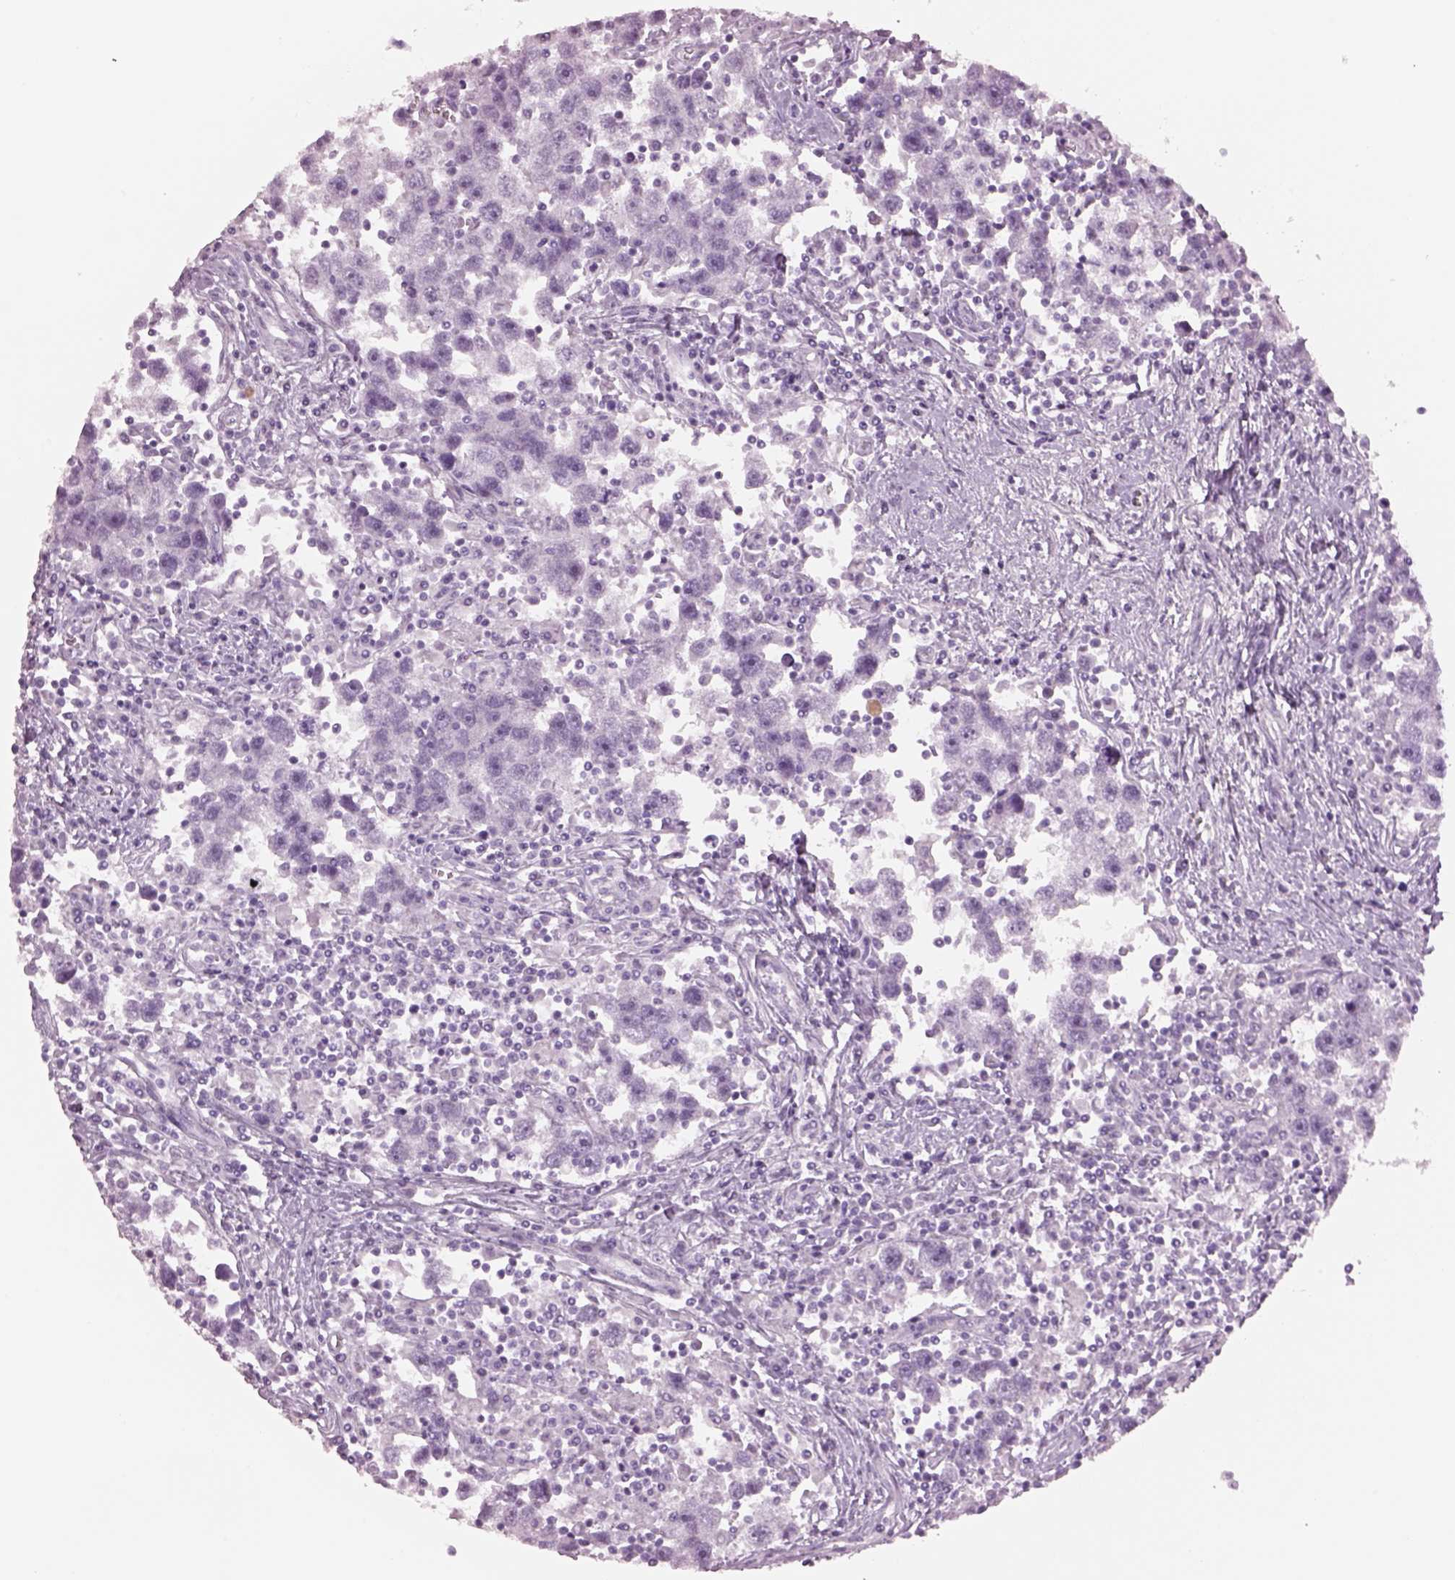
{"staining": {"intensity": "negative", "quantity": "none", "location": "none"}, "tissue": "testis cancer", "cell_type": "Tumor cells", "image_type": "cancer", "snomed": [{"axis": "morphology", "description": "Seminoma, NOS"}, {"axis": "topography", "description": "Testis"}], "caption": "This is an IHC histopathology image of human testis cancer (seminoma). There is no staining in tumor cells.", "gene": "ACOD1", "patient": {"sex": "male", "age": 30}}